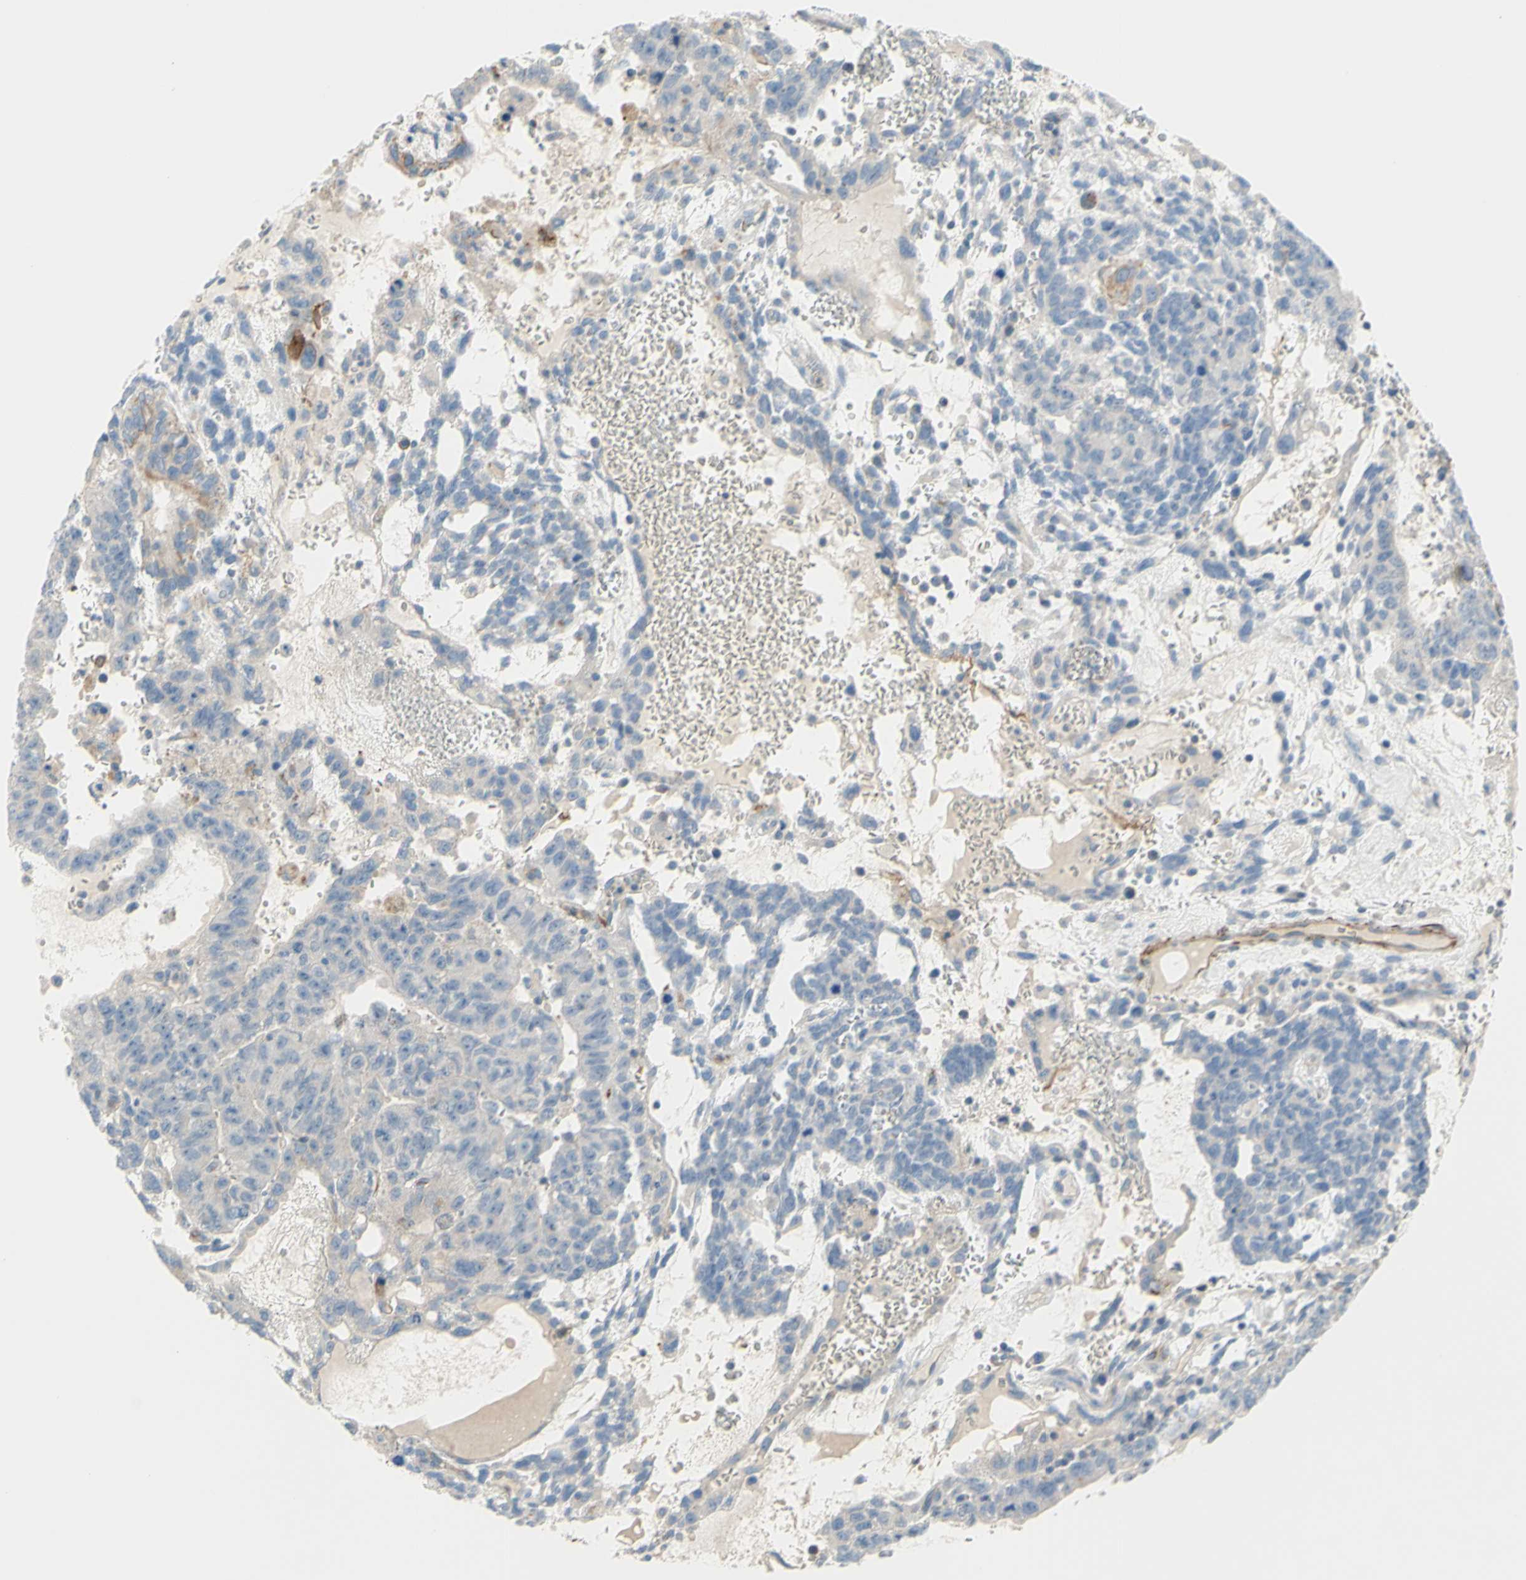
{"staining": {"intensity": "negative", "quantity": "none", "location": "none"}, "tissue": "testis cancer", "cell_type": "Tumor cells", "image_type": "cancer", "snomed": [{"axis": "morphology", "description": "Seminoma, NOS"}, {"axis": "morphology", "description": "Carcinoma, Embryonal, NOS"}, {"axis": "topography", "description": "Testis"}], "caption": "This is a micrograph of IHC staining of embryonal carcinoma (testis), which shows no staining in tumor cells. Brightfield microscopy of immunohistochemistry stained with DAB (3,3'-diaminobenzidine) (brown) and hematoxylin (blue), captured at high magnification.", "gene": "PRRG2", "patient": {"sex": "male", "age": 52}}